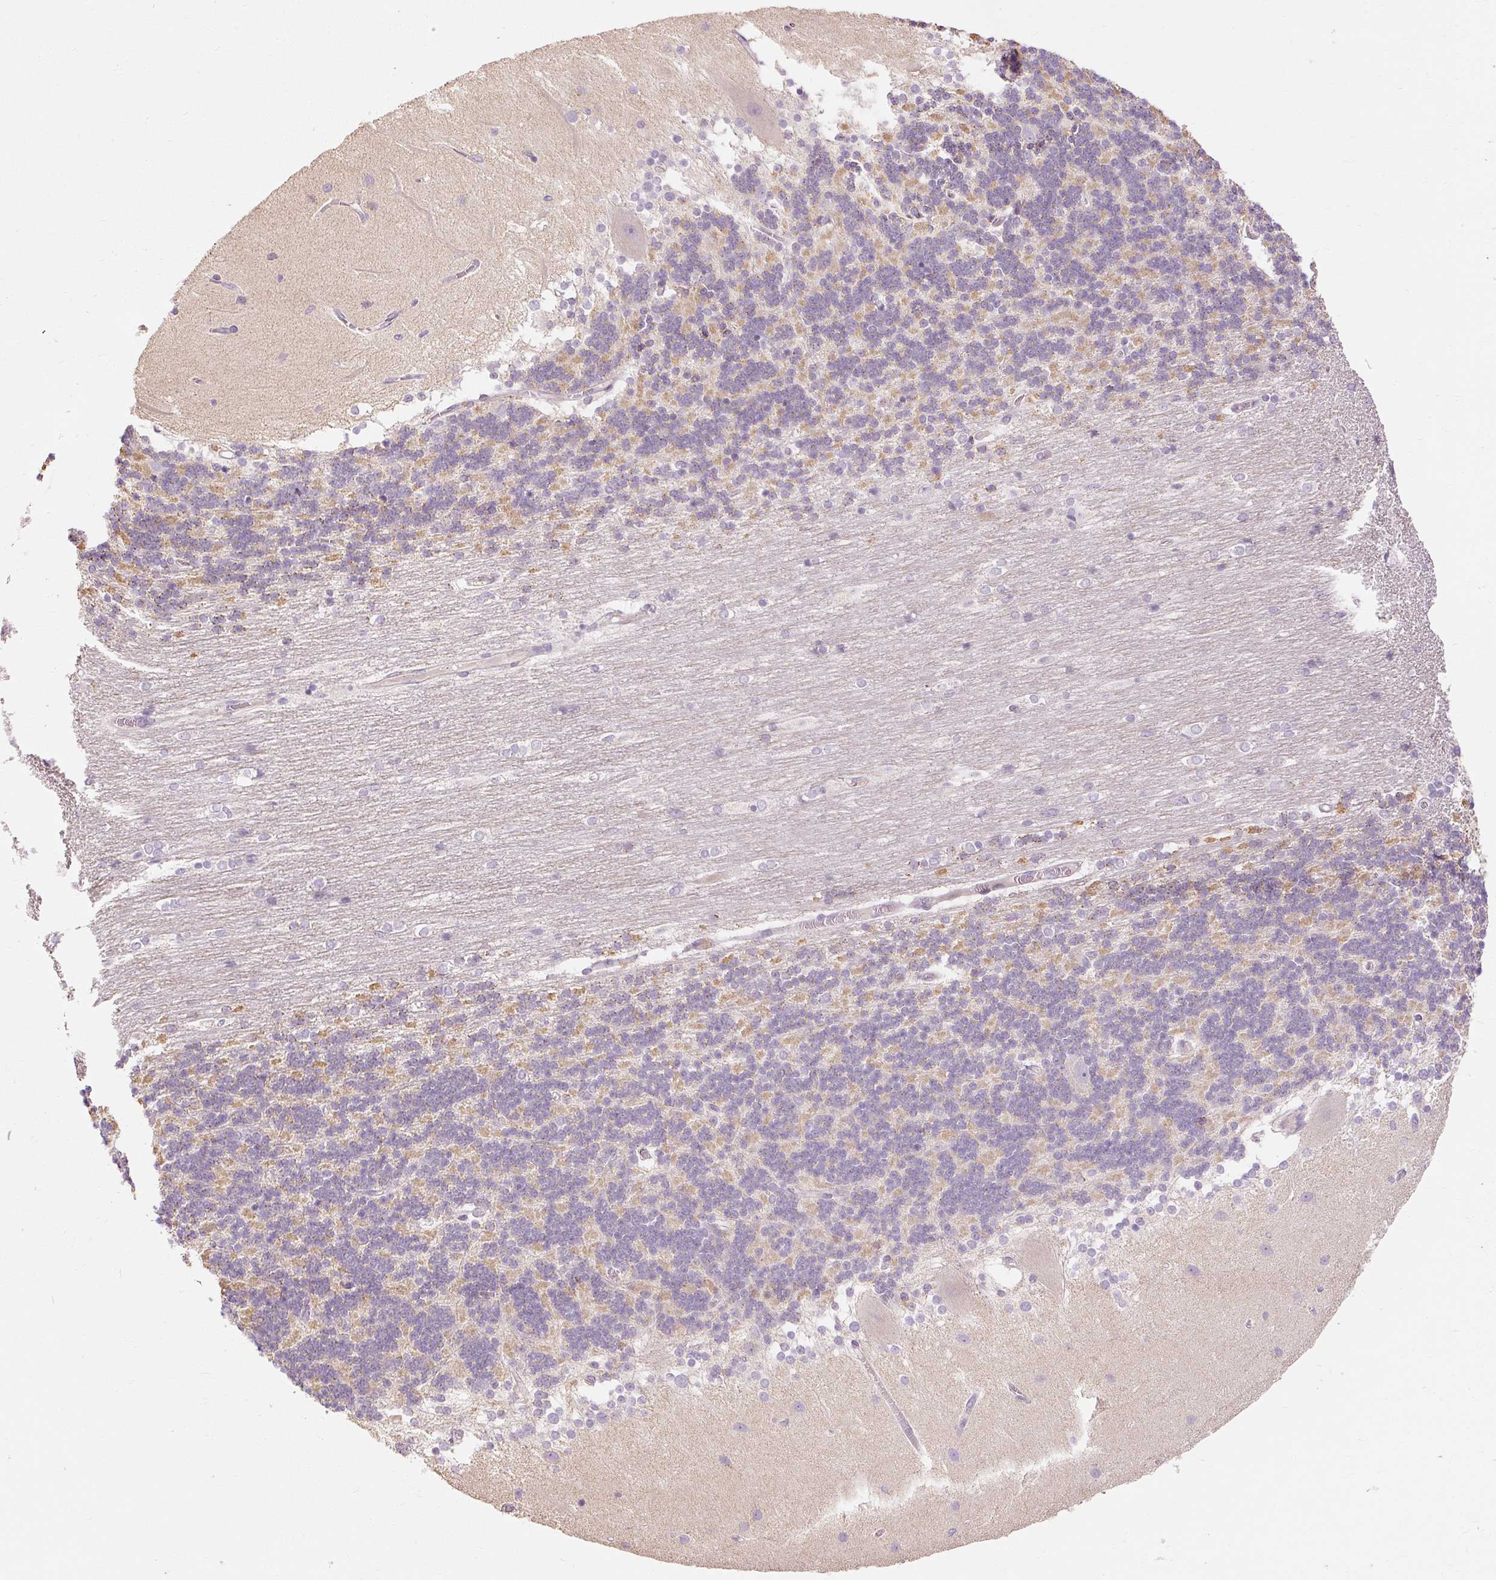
{"staining": {"intensity": "weak", "quantity": "25%-75%", "location": "cytoplasmic/membranous"}, "tissue": "cerebellum", "cell_type": "Cells in granular layer", "image_type": "normal", "snomed": [{"axis": "morphology", "description": "Normal tissue, NOS"}, {"axis": "topography", "description": "Cerebellum"}], "caption": "DAB immunohistochemical staining of benign cerebellum displays weak cytoplasmic/membranous protein expression in approximately 25%-75% of cells in granular layer. (DAB IHC, brown staining for protein, blue staining for nuclei).", "gene": "CAPN3", "patient": {"sex": "female", "age": 54}}